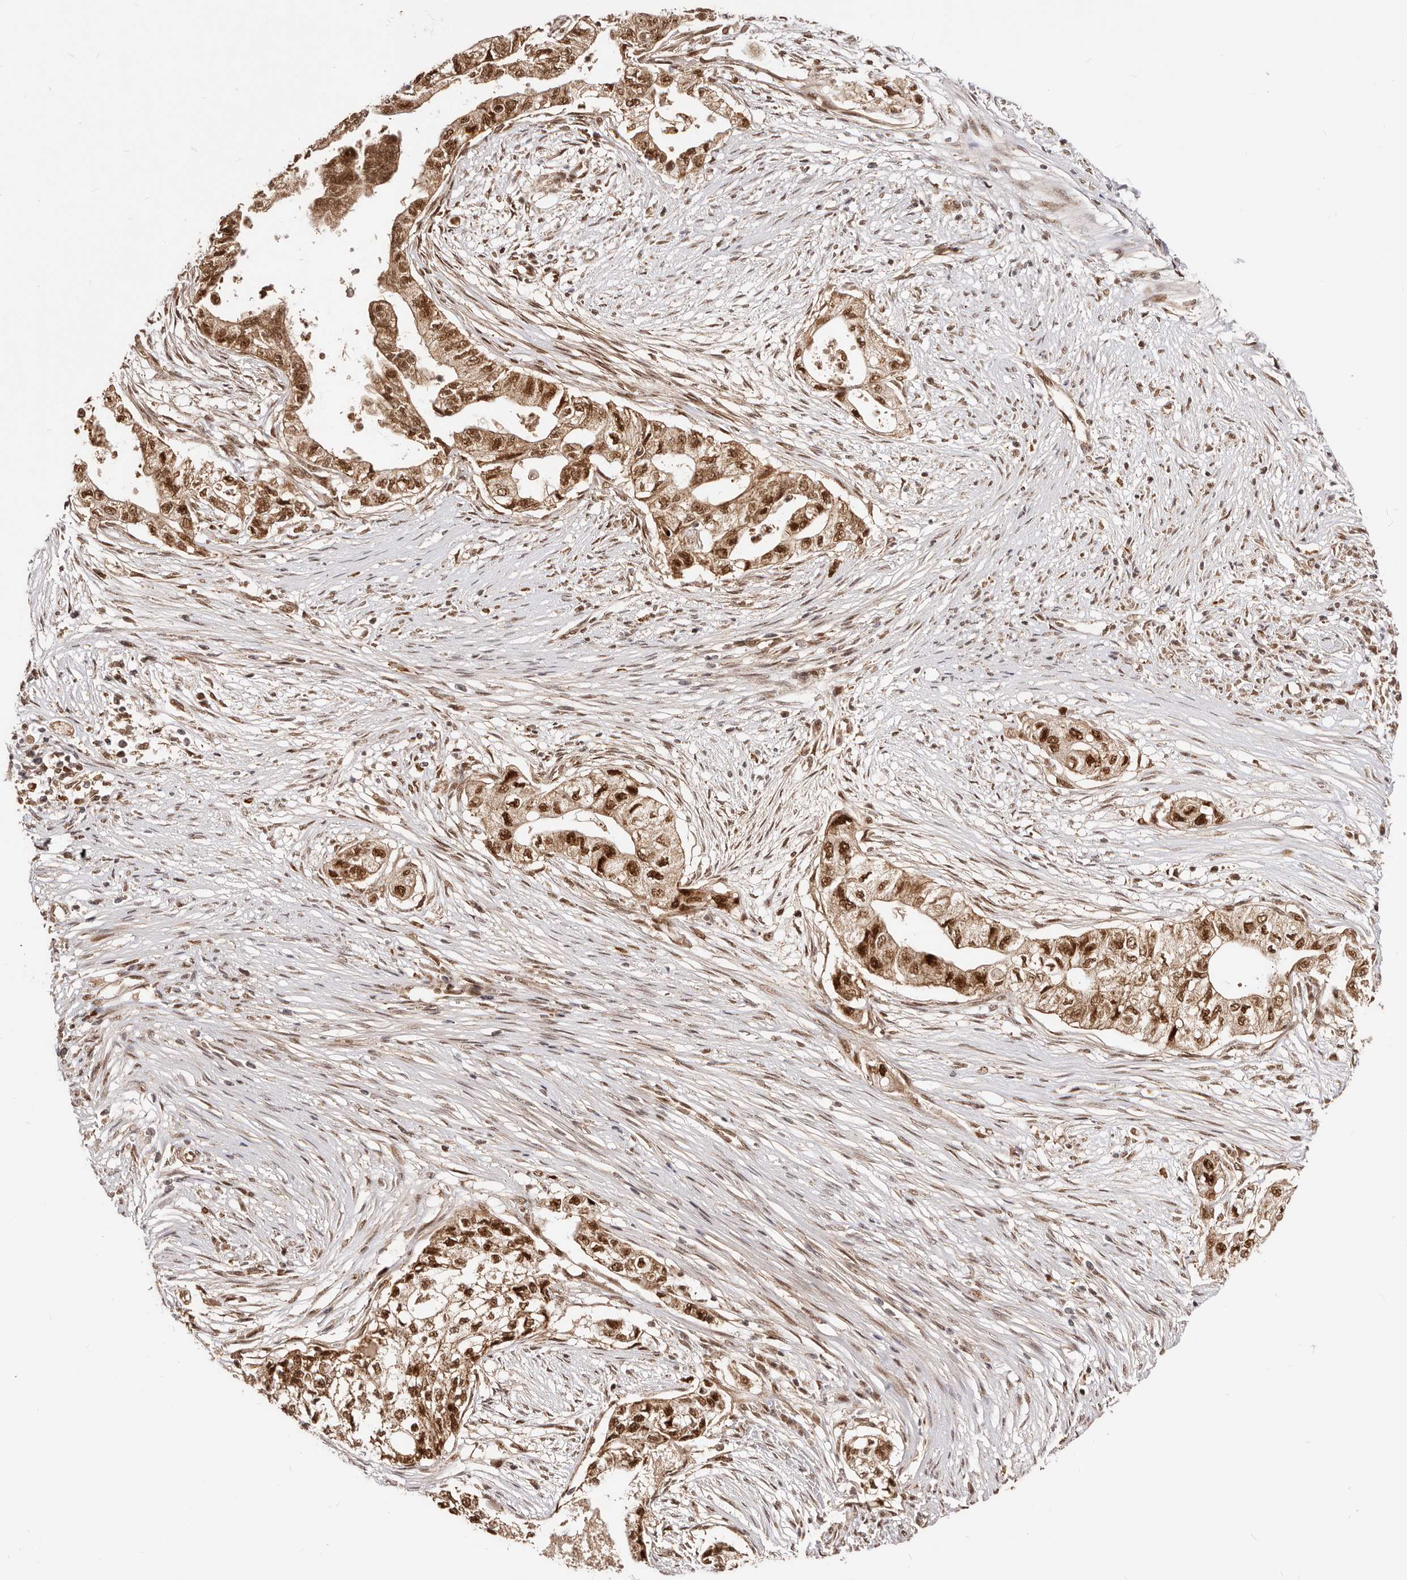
{"staining": {"intensity": "strong", "quantity": ">75%", "location": "cytoplasmic/membranous,nuclear"}, "tissue": "pancreatic cancer", "cell_type": "Tumor cells", "image_type": "cancer", "snomed": [{"axis": "morphology", "description": "Adenocarcinoma, NOS"}, {"axis": "topography", "description": "Pancreas"}], "caption": "This micrograph demonstrates pancreatic cancer stained with immunohistochemistry to label a protein in brown. The cytoplasmic/membranous and nuclear of tumor cells show strong positivity for the protein. Nuclei are counter-stained blue.", "gene": "SEC14L1", "patient": {"sex": "male", "age": 72}}